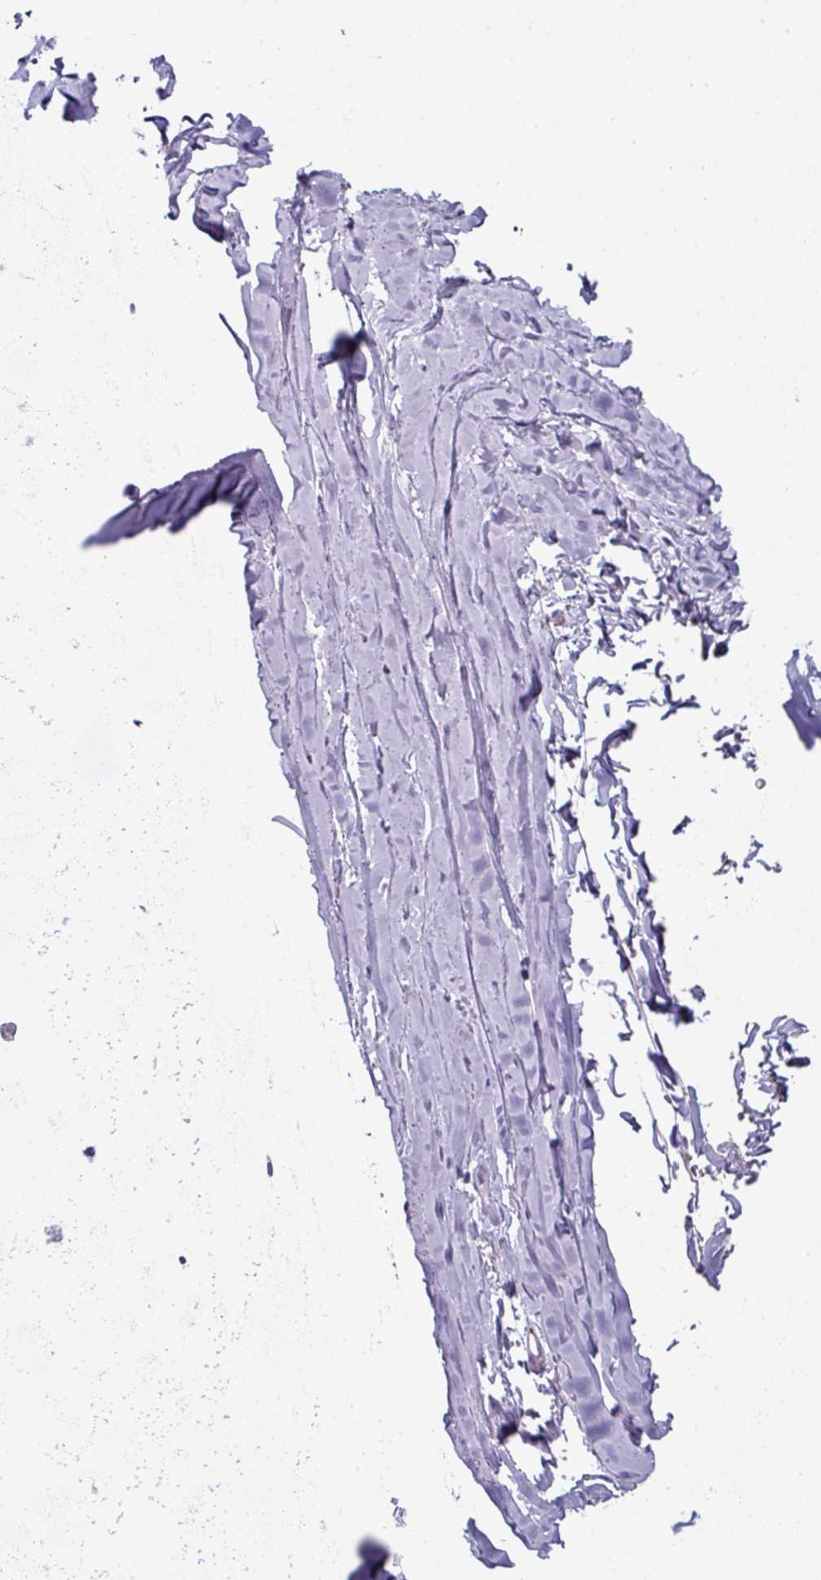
{"staining": {"intensity": "negative", "quantity": "none", "location": "none"}, "tissue": "soft tissue", "cell_type": "Chondrocytes", "image_type": "normal", "snomed": [{"axis": "morphology", "description": "Normal tissue, NOS"}, {"axis": "topography", "description": "Cartilage tissue"}, {"axis": "topography", "description": "Nasopharynx"}, {"axis": "topography", "description": "Thyroid gland"}], "caption": "IHC of unremarkable soft tissue shows no expression in chondrocytes.", "gene": "SLC17A7", "patient": {"sex": "male", "age": 63}}